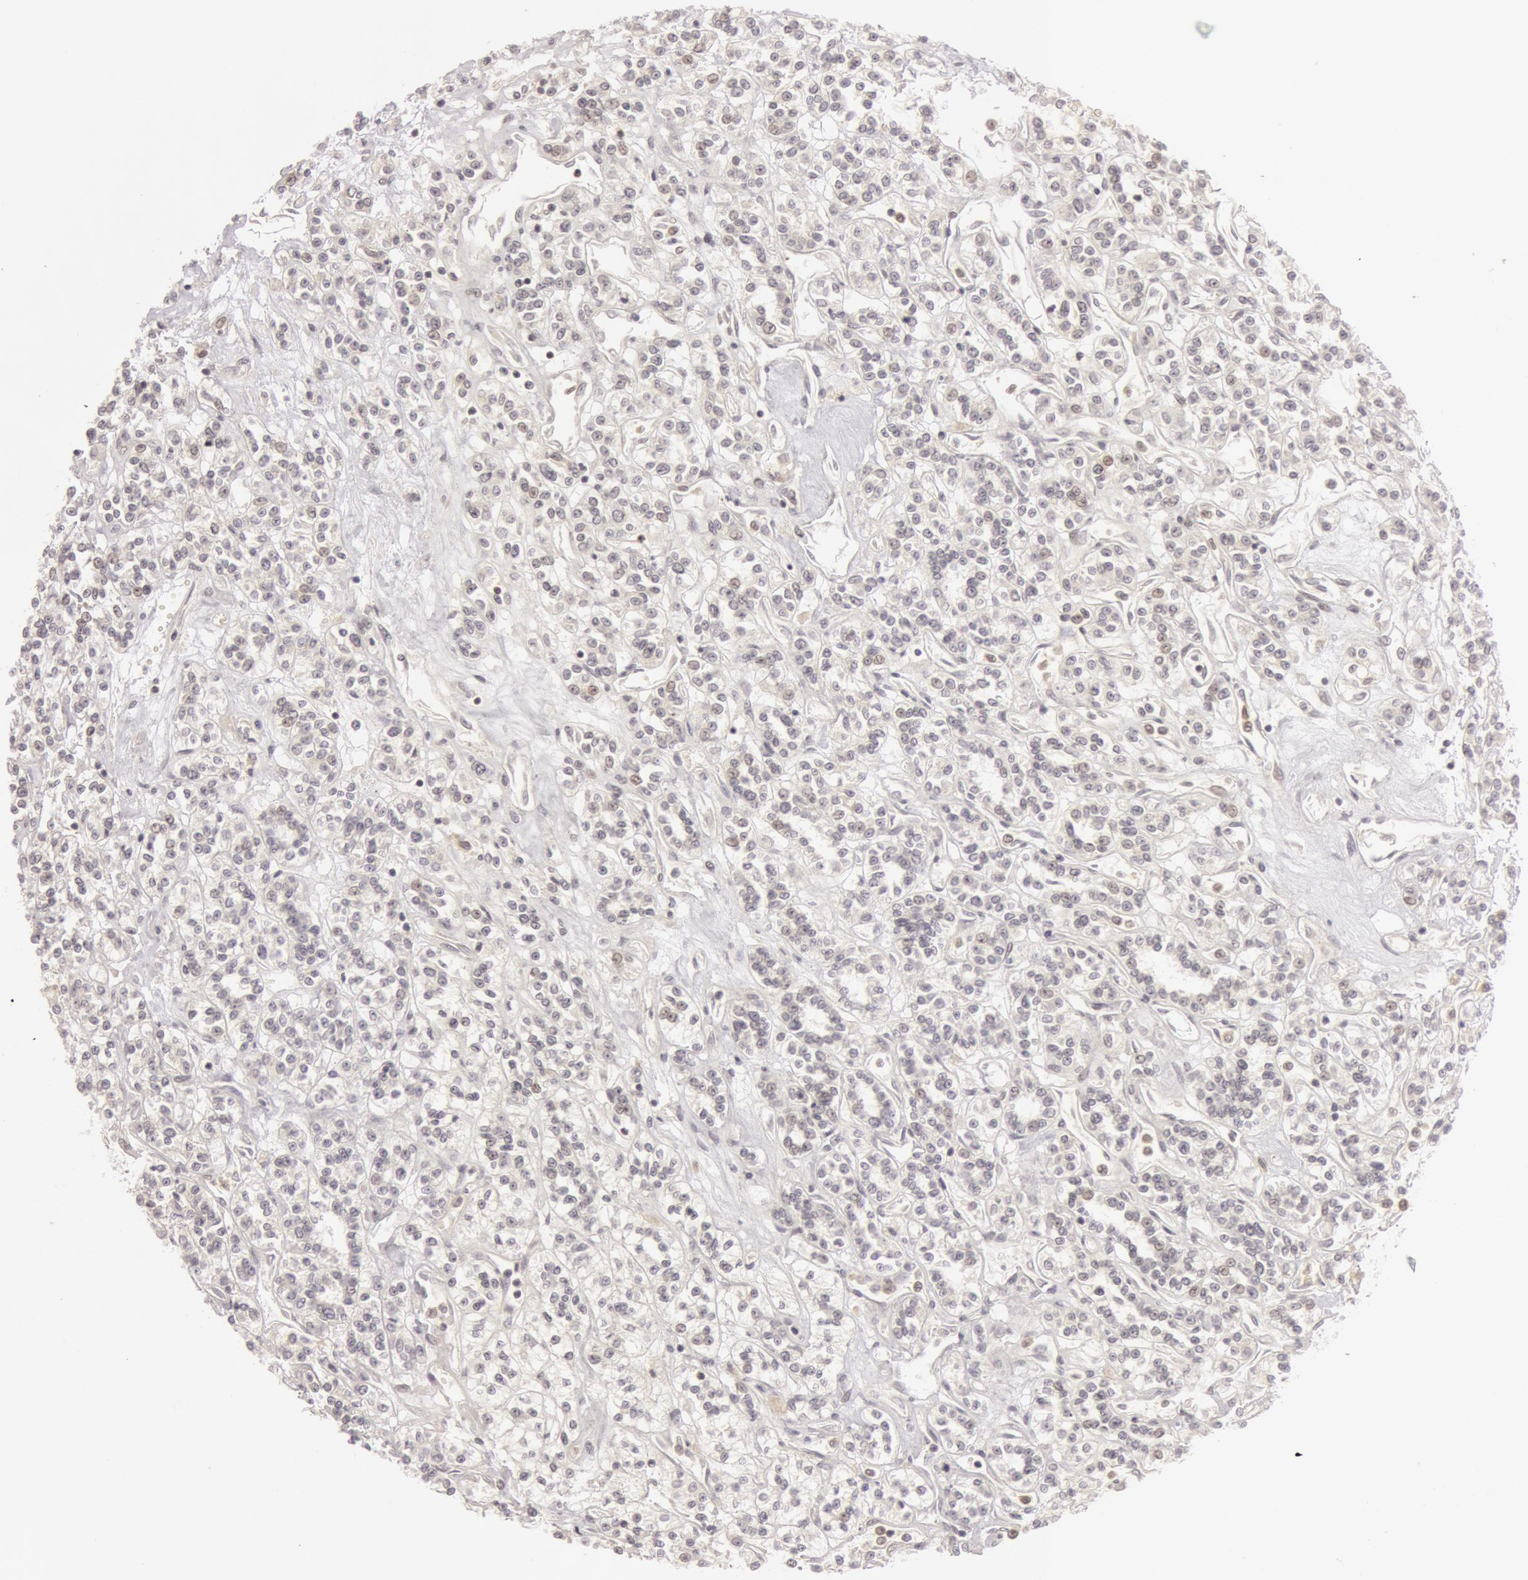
{"staining": {"intensity": "negative", "quantity": "none", "location": "none"}, "tissue": "renal cancer", "cell_type": "Tumor cells", "image_type": "cancer", "snomed": [{"axis": "morphology", "description": "Adenocarcinoma, NOS"}, {"axis": "topography", "description": "Kidney"}], "caption": "A high-resolution image shows IHC staining of renal cancer, which exhibits no significant expression in tumor cells.", "gene": "OASL", "patient": {"sex": "female", "age": 76}}